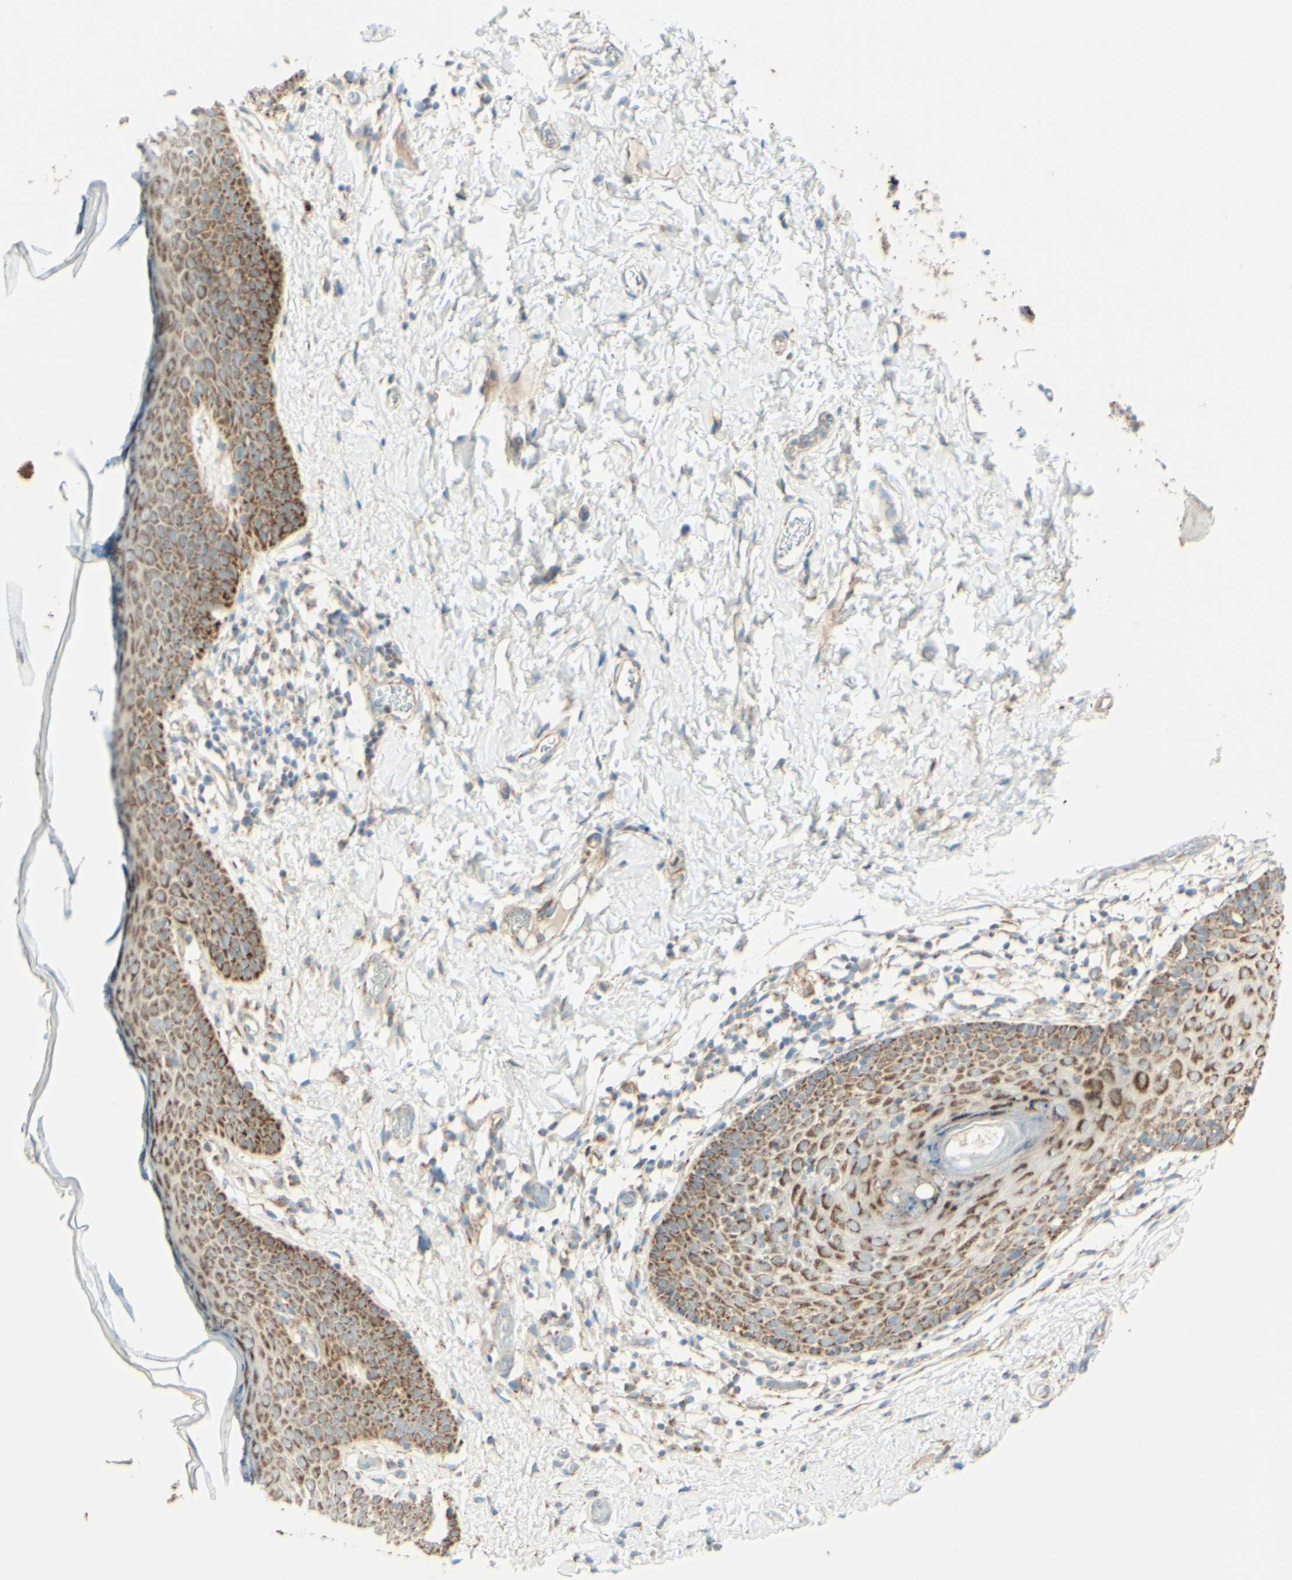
{"staining": {"intensity": "moderate", "quantity": "25%-75%", "location": "cytoplasmic/membranous"}, "tissue": "skin", "cell_type": "Epidermal cells", "image_type": "normal", "snomed": [{"axis": "morphology", "description": "Normal tissue, NOS"}, {"axis": "topography", "description": "Adipose tissue"}, {"axis": "topography", "description": "Vascular tissue"}, {"axis": "topography", "description": "Anal"}, {"axis": "topography", "description": "Peripheral nerve tissue"}], "caption": "The micrograph reveals immunohistochemical staining of benign skin. There is moderate cytoplasmic/membranous expression is identified in about 25%-75% of epidermal cells. (IHC, brightfield microscopy, high magnification).", "gene": "ARMC10", "patient": {"sex": "female", "age": 54}}